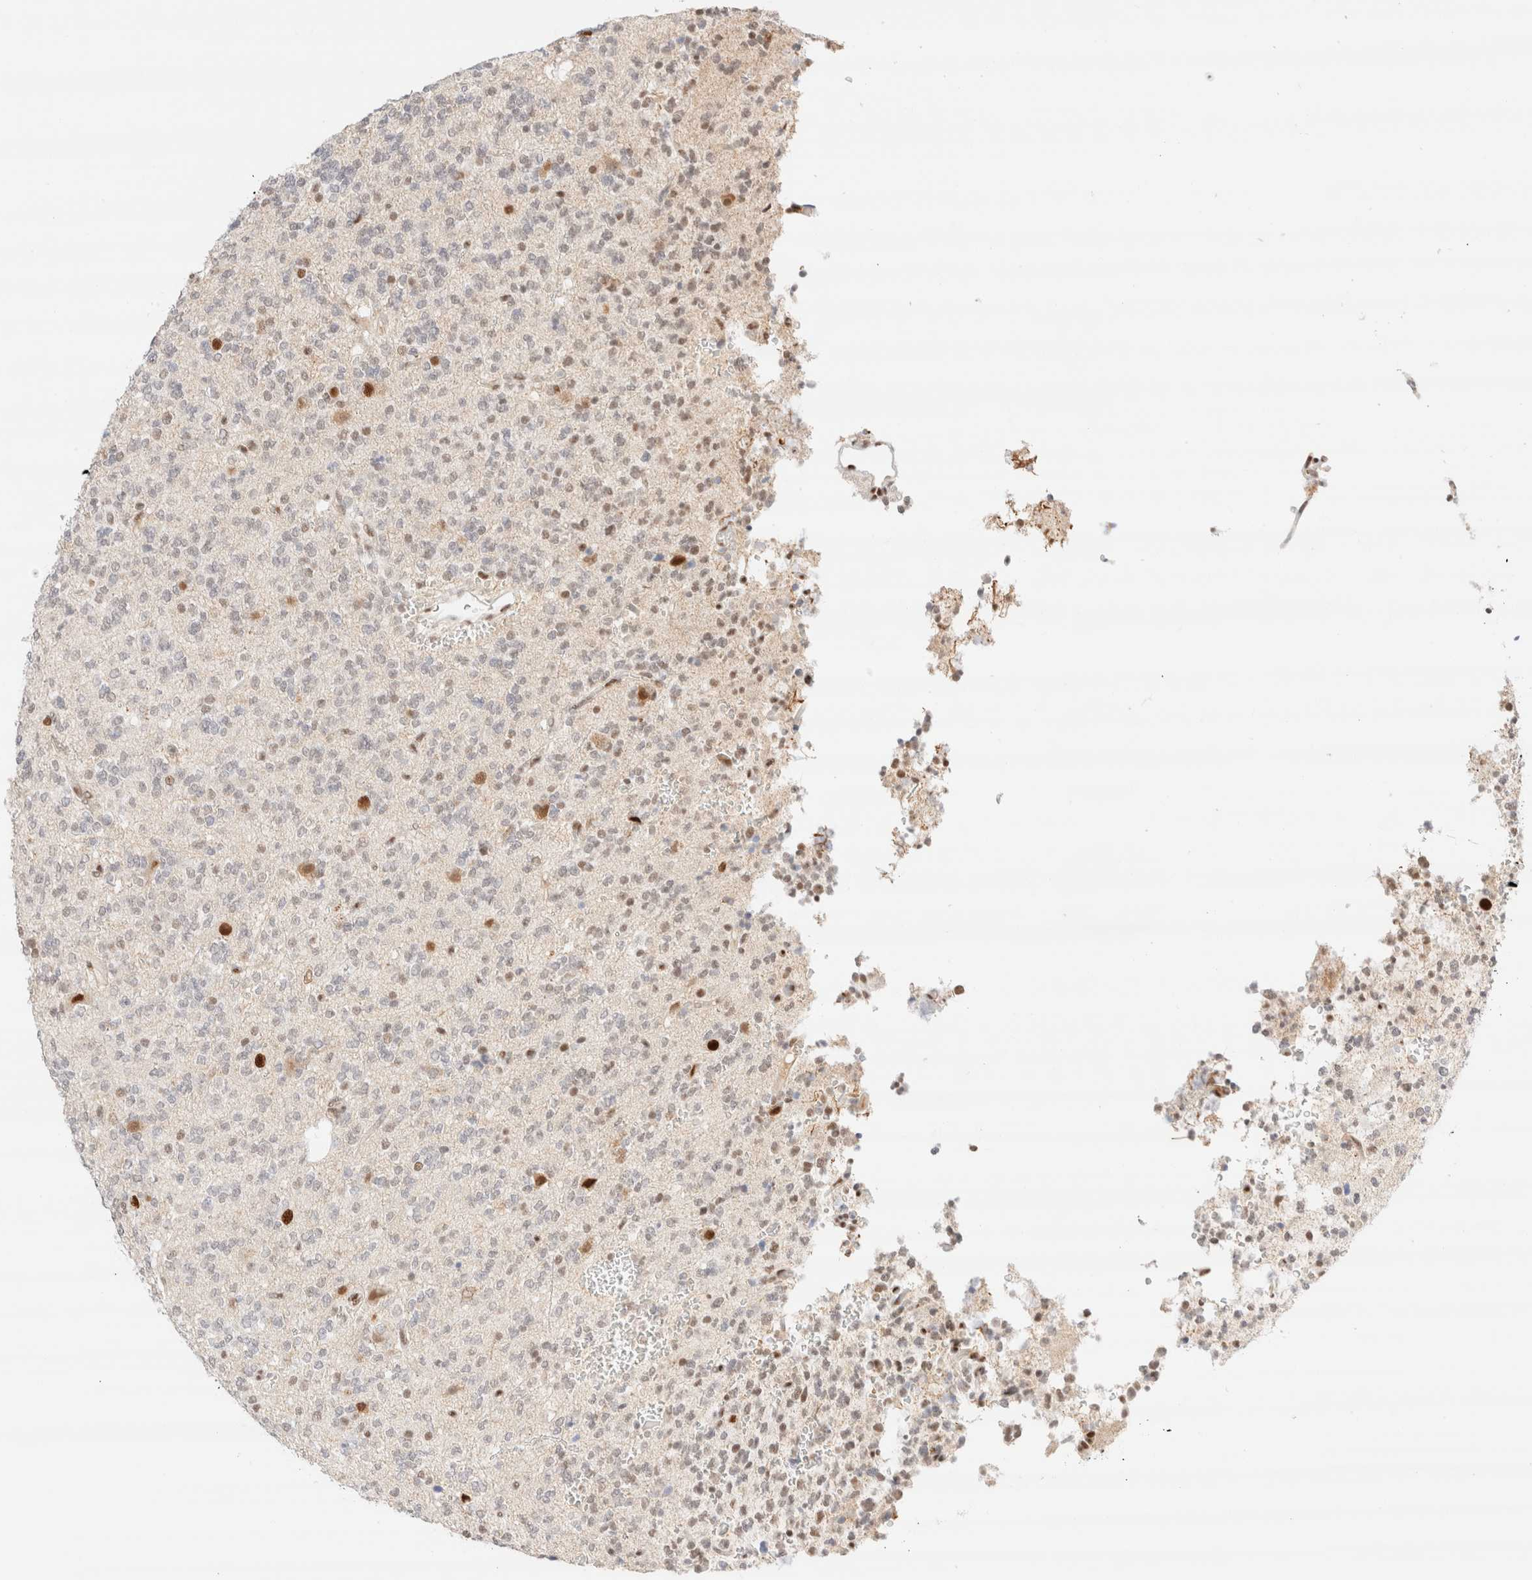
{"staining": {"intensity": "weak", "quantity": "<25%", "location": "nuclear"}, "tissue": "glioma", "cell_type": "Tumor cells", "image_type": "cancer", "snomed": [{"axis": "morphology", "description": "Glioma, malignant, Low grade"}, {"axis": "topography", "description": "Brain"}], "caption": "High power microscopy photomicrograph of an immunohistochemistry (IHC) photomicrograph of malignant low-grade glioma, revealing no significant staining in tumor cells. (DAB (3,3'-diaminobenzidine) immunohistochemistry (IHC), high magnification).", "gene": "CIC", "patient": {"sex": "male", "age": 38}}